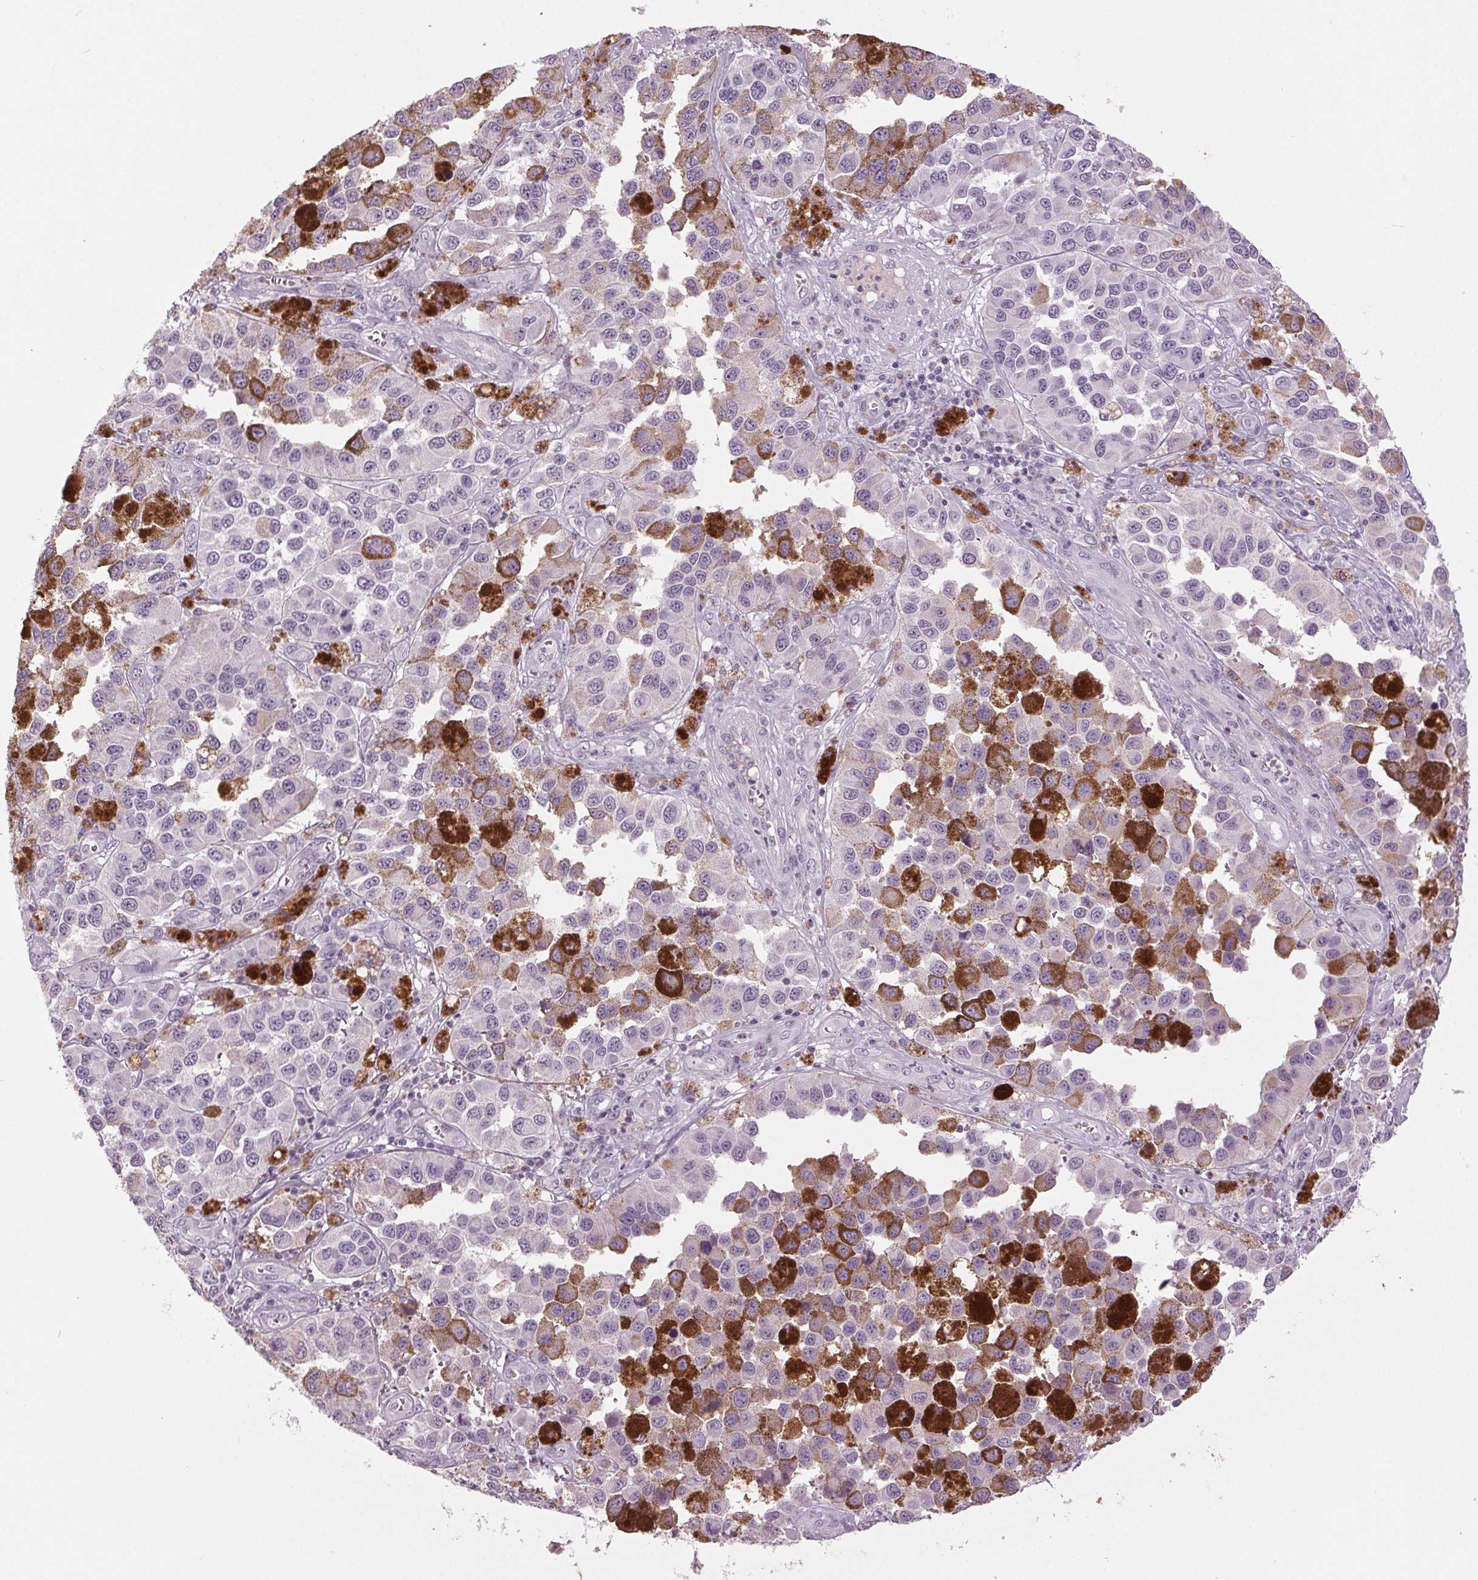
{"staining": {"intensity": "negative", "quantity": "none", "location": "none"}, "tissue": "melanoma", "cell_type": "Tumor cells", "image_type": "cancer", "snomed": [{"axis": "morphology", "description": "Malignant melanoma, NOS"}, {"axis": "topography", "description": "Skin"}], "caption": "Tumor cells show no significant protein staining in melanoma.", "gene": "DNAH12", "patient": {"sex": "female", "age": 58}}